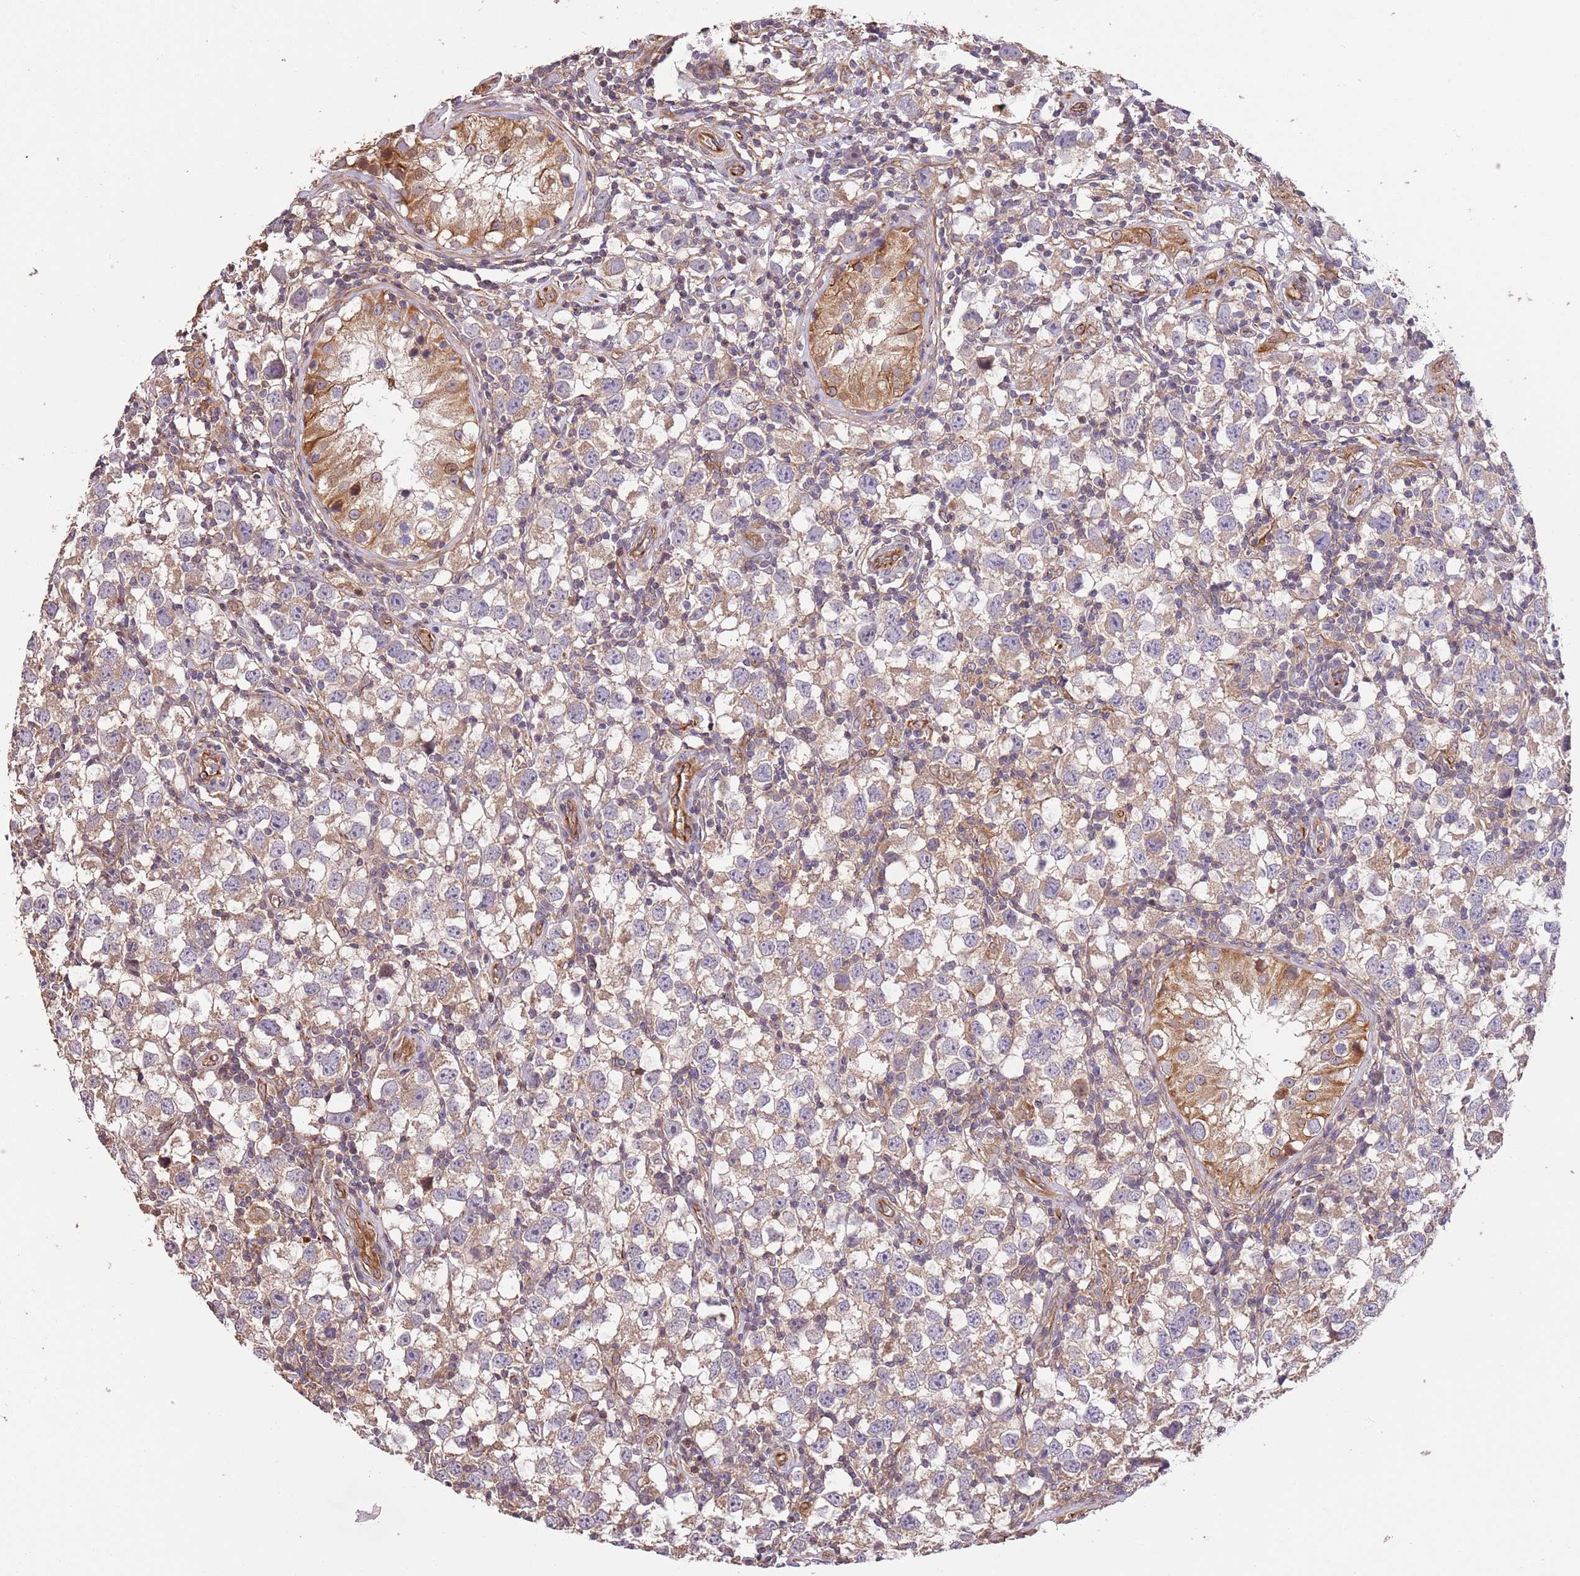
{"staining": {"intensity": "weak", "quantity": "25%-75%", "location": "cytoplasmic/membranous"}, "tissue": "testis cancer", "cell_type": "Tumor cells", "image_type": "cancer", "snomed": [{"axis": "morphology", "description": "Seminoma, NOS"}, {"axis": "morphology", "description": "Carcinoma, Embryonal, NOS"}, {"axis": "topography", "description": "Testis"}], "caption": "The image demonstrates immunohistochemical staining of seminoma (testis). There is weak cytoplasmic/membranous expression is identified in approximately 25%-75% of tumor cells. The staining was performed using DAB (3,3'-diaminobenzidine) to visualize the protein expression in brown, while the nuclei were stained in blue with hematoxylin (Magnification: 20x).", "gene": "FAM89B", "patient": {"sex": "male", "age": 29}}